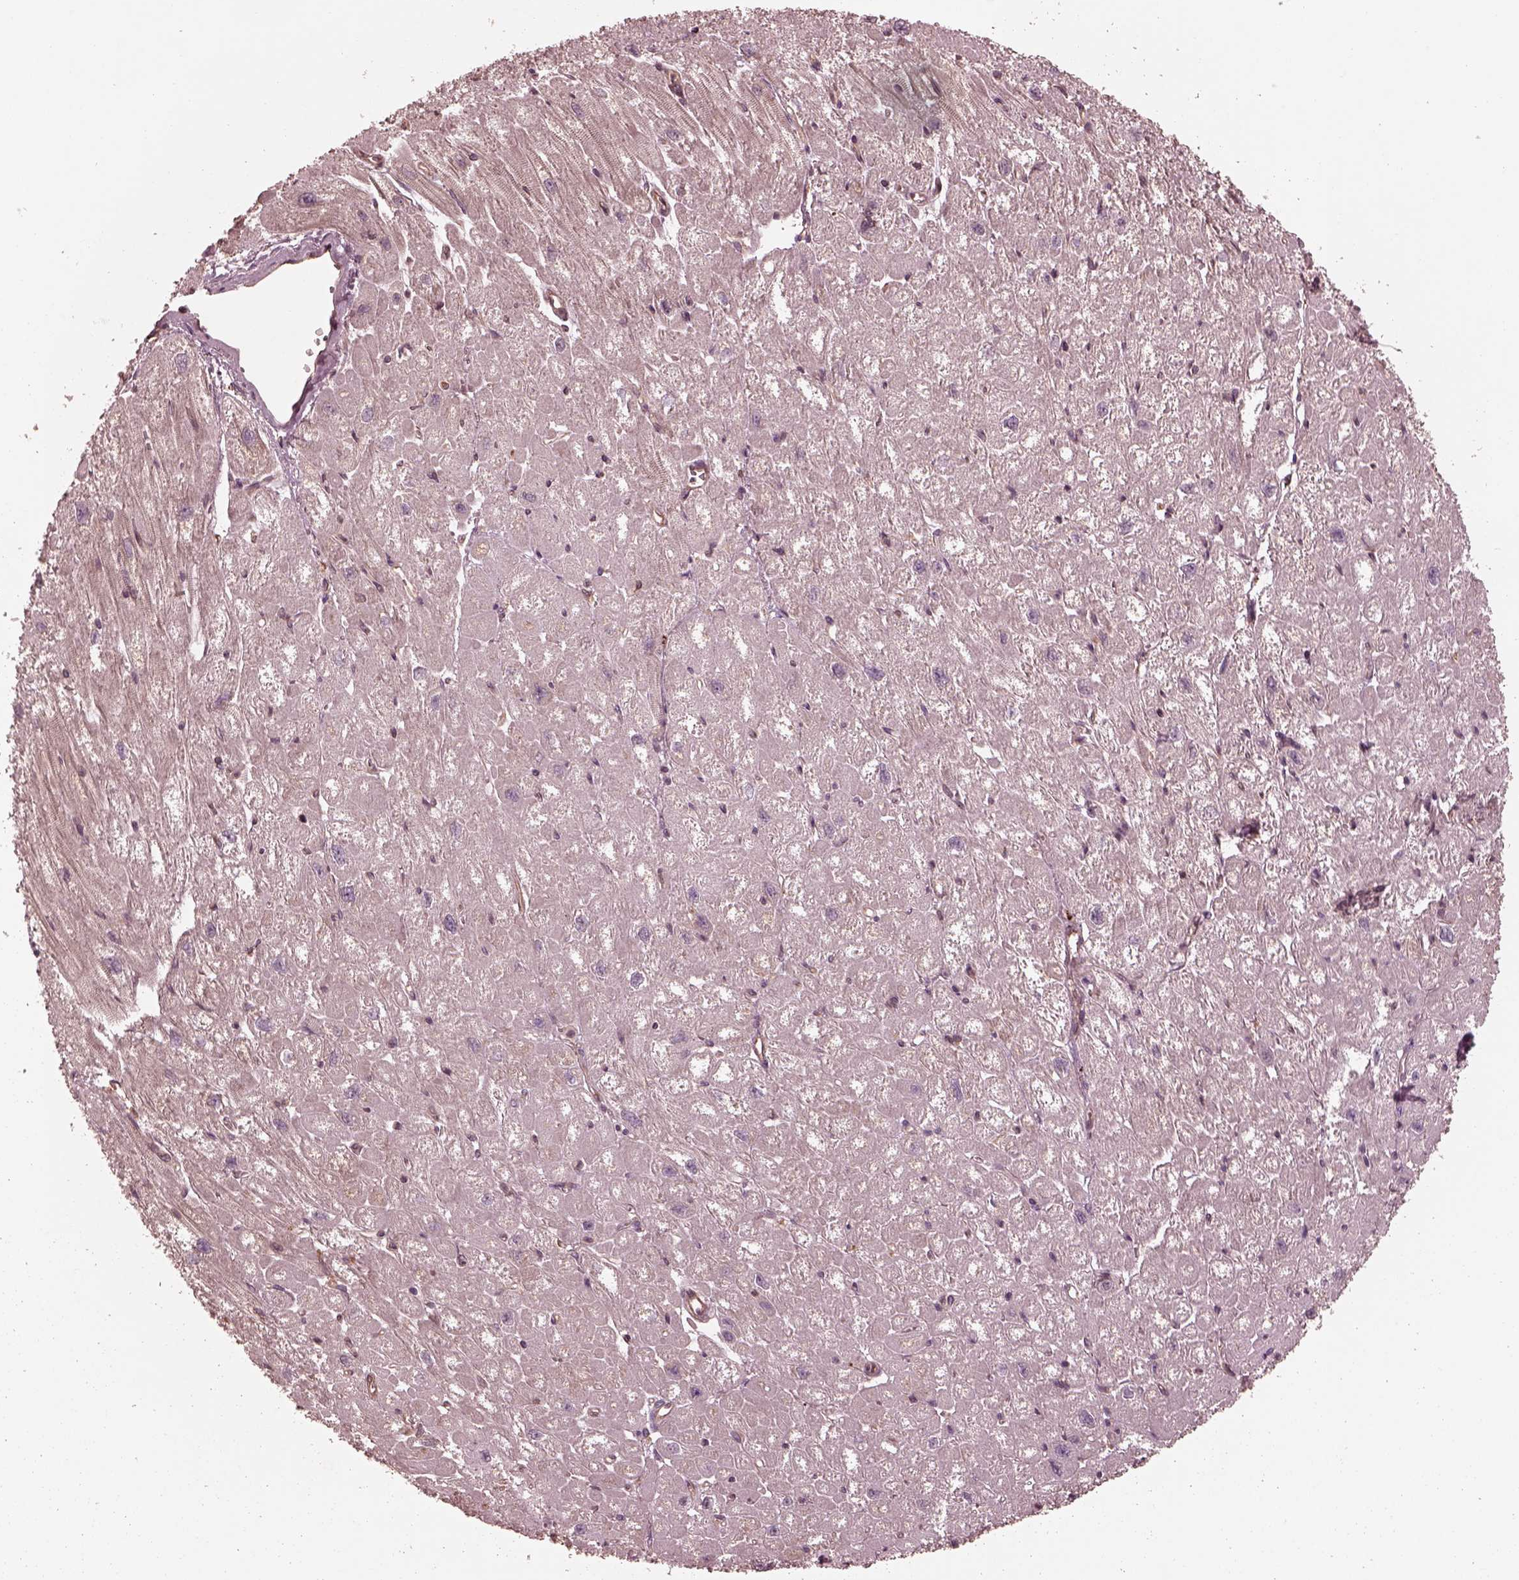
{"staining": {"intensity": "negative", "quantity": "none", "location": "none"}, "tissue": "heart muscle", "cell_type": "Cardiomyocytes", "image_type": "normal", "snomed": [{"axis": "morphology", "description": "Normal tissue, NOS"}, {"axis": "topography", "description": "Heart"}], "caption": "Immunohistochemistry of normal human heart muscle displays no positivity in cardiomyocytes.", "gene": "PIK3R2", "patient": {"sex": "male", "age": 61}}